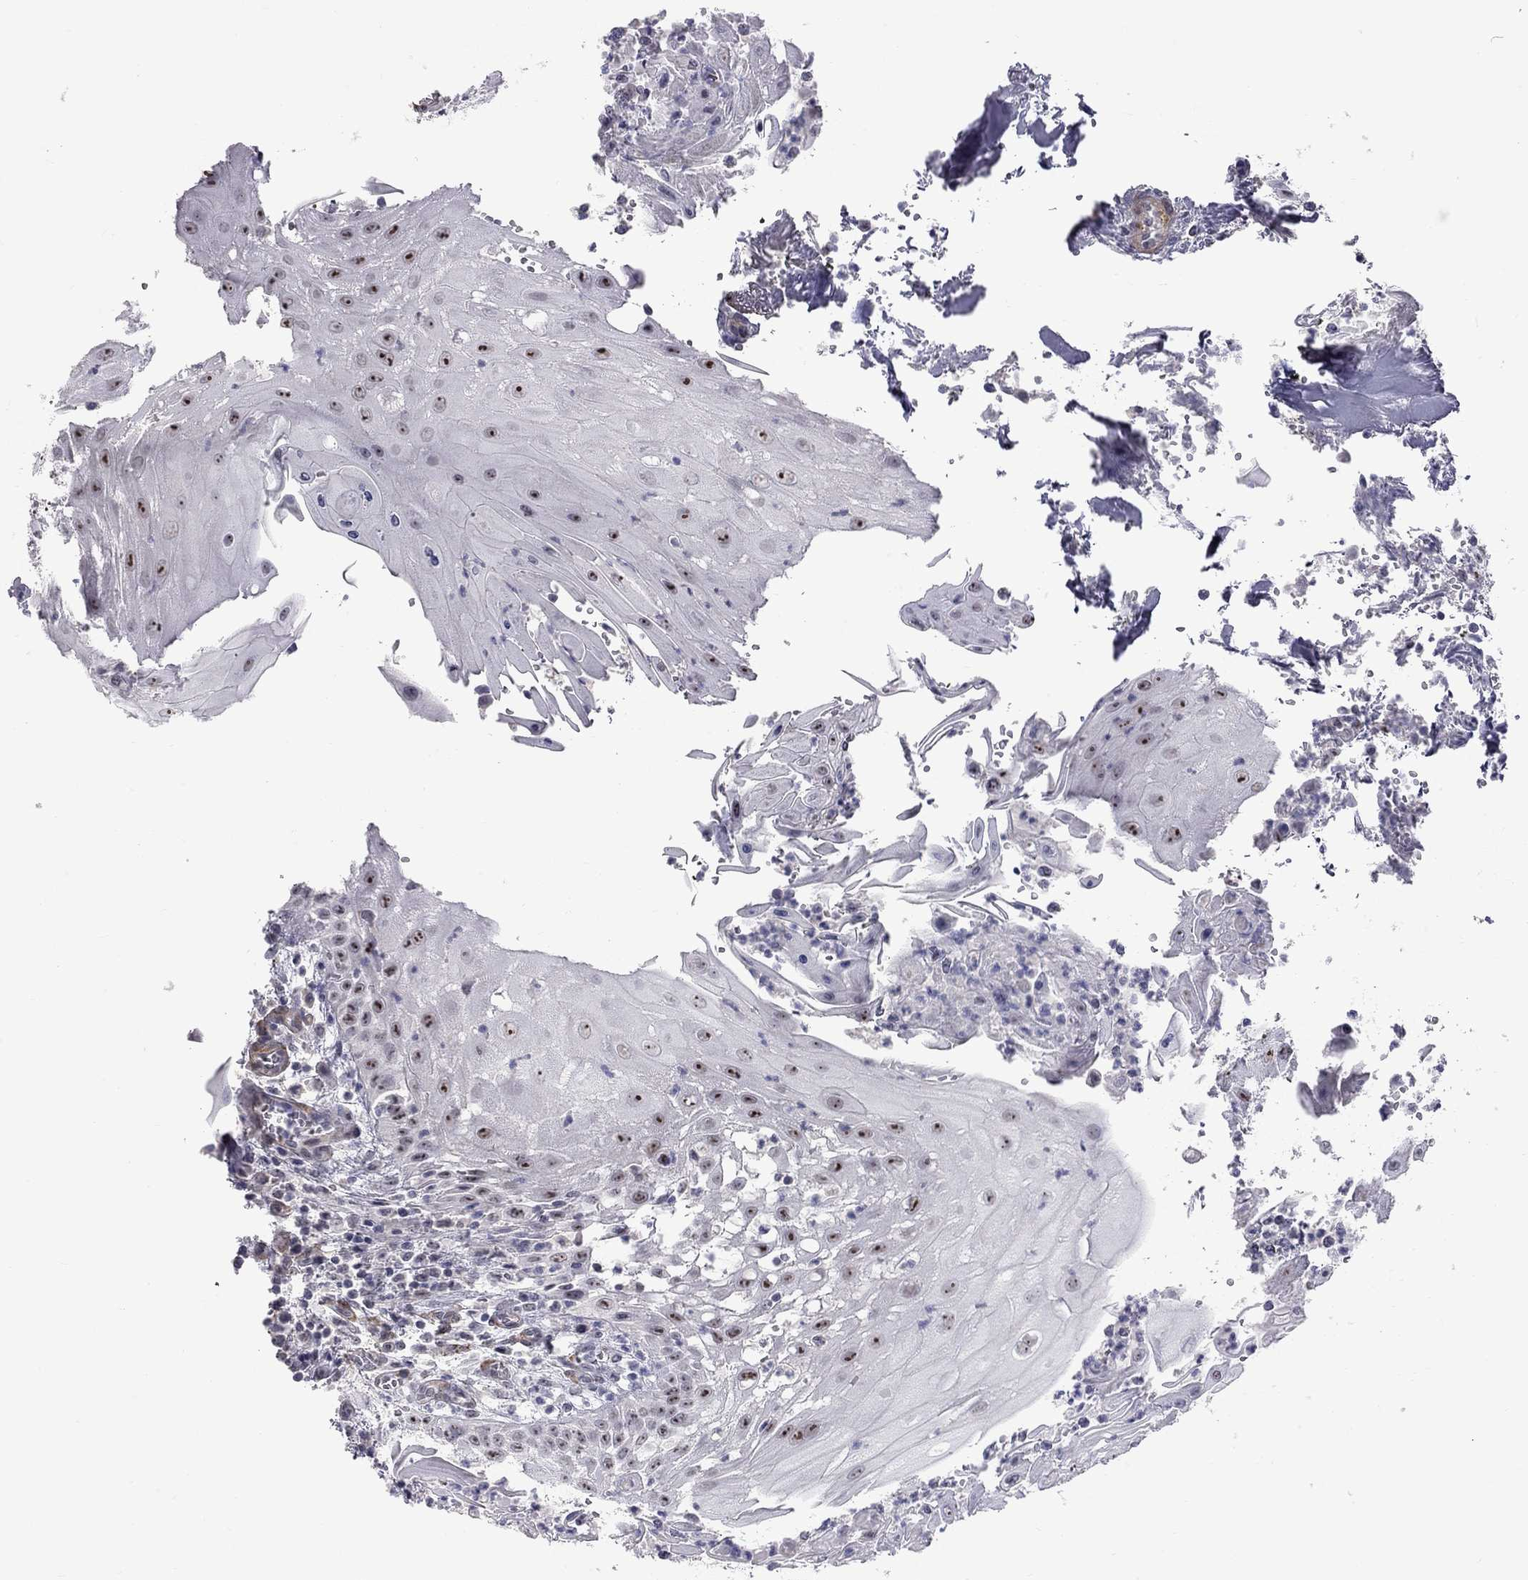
{"staining": {"intensity": "strong", "quantity": ">75%", "location": "nuclear"}, "tissue": "head and neck cancer", "cell_type": "Tumor cells", "image_type": "cancer", "snomed": [{"axis": "morphology", "description": "Squamous cell carcinoma, NOS"}, {"axis": "topography", "description": "Oral tissue"}, {"axis": "topography", "description": "Head-Neck"}], "caption": "Immunohistochemical staining of head and neck cancer exhibits strong nuclear protein expression in approximately >75% of tumor cells.", "gene": "GSG1L", "patient": {"sex": "male", "age": 58}}